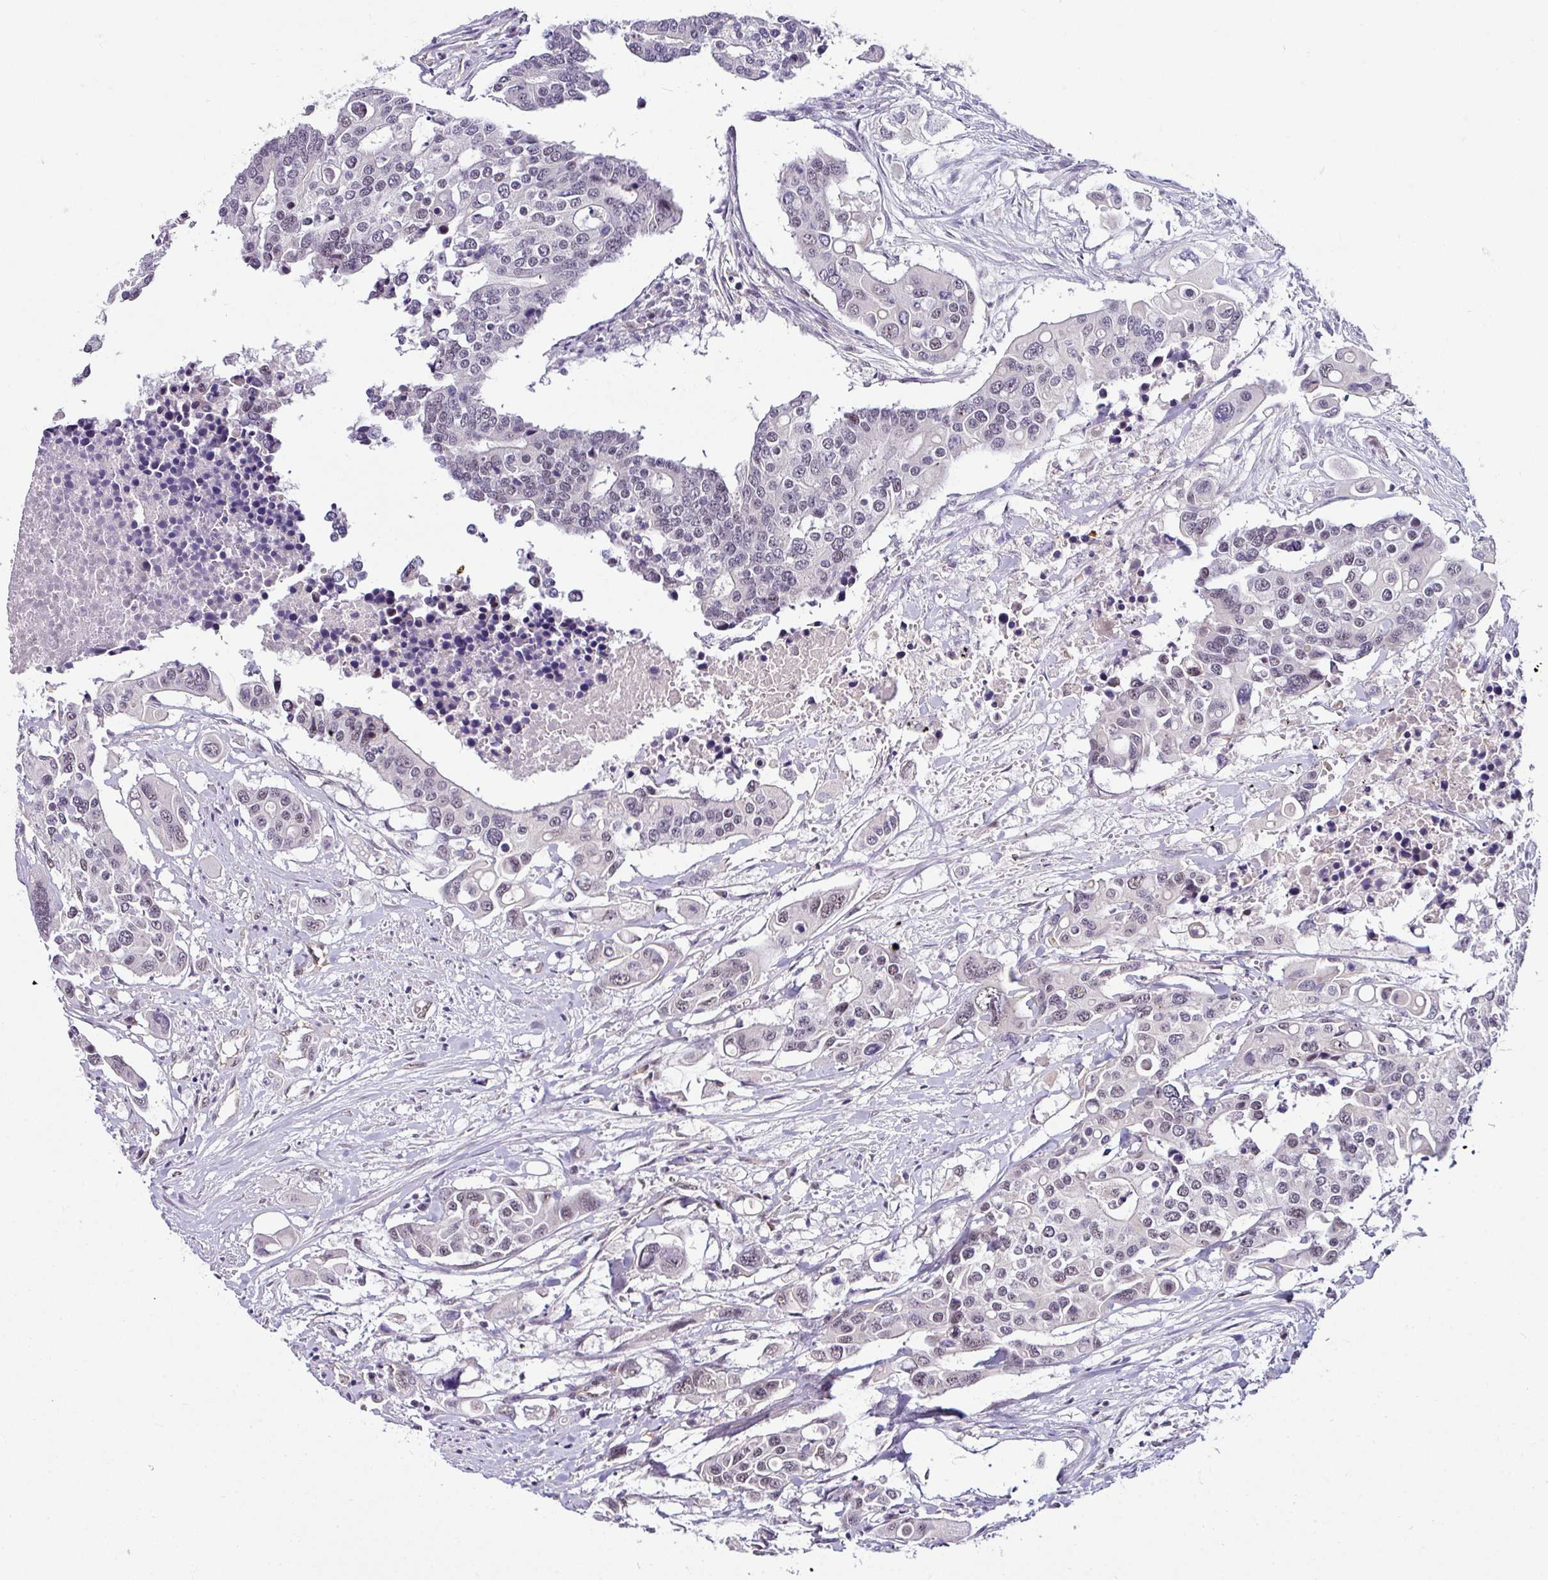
{"staining": {"intensity": "weak", "quantity": "<25%", "location": "nuclear"}, "tissue": "colorectal cancer", "cell_type": "Tumor cells", "image_type": "cancer", "snomed": [{"axis": "morphology", "description": "Adenocarcinoma, NOS"}, {"axis": "topography", "description": "Colon"}], "caption": "DAB immunohistochemical staining of human adenocarcinoma (colorectal) exhibits no significant expression in tumor cells.", "gene": "NAPSA", "patient": {"sex": "male", "age": 77}}